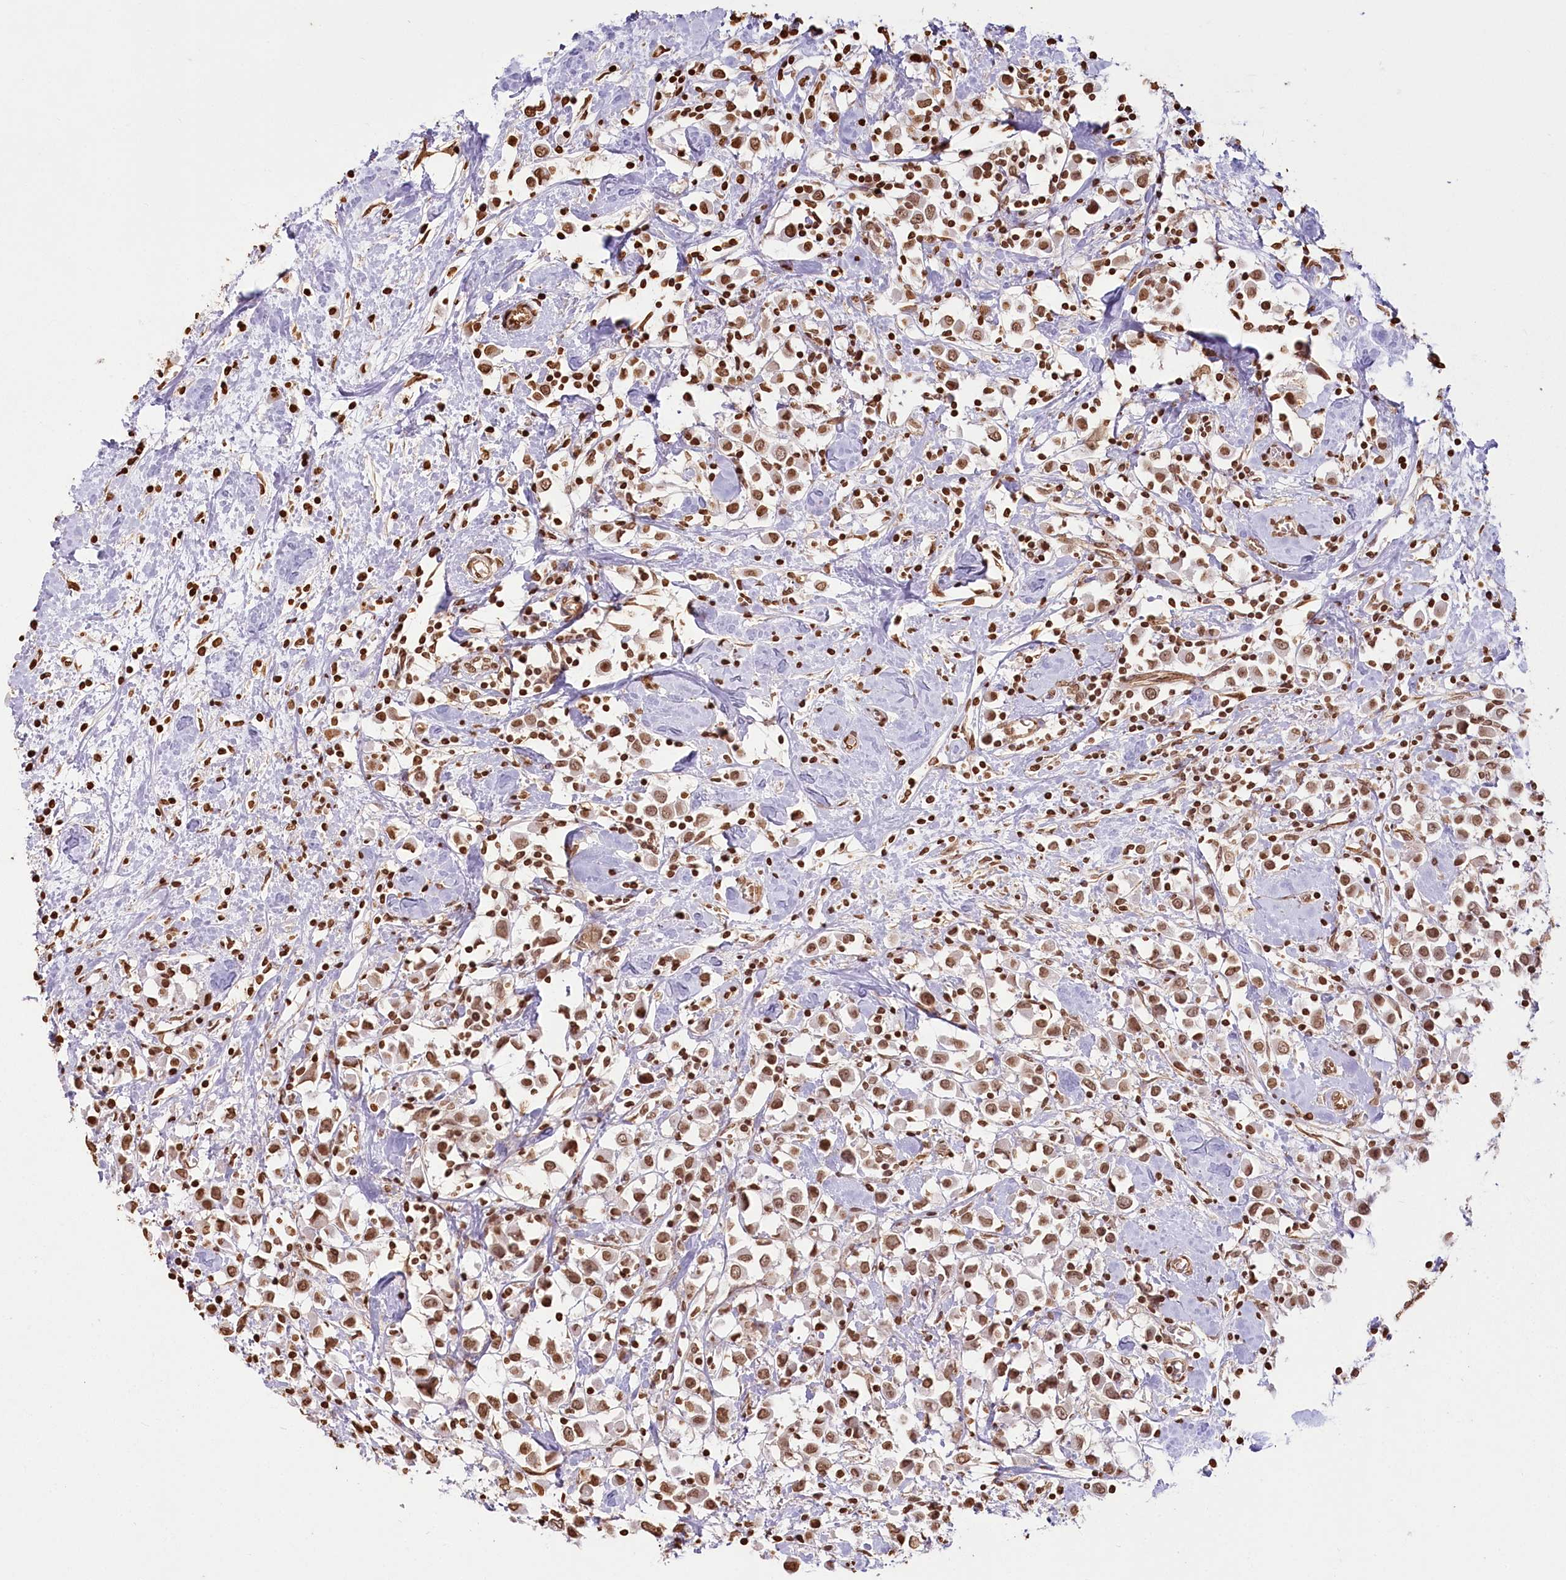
{"staining": {"intensity": "moderate", "quantity": ">75%", "location": "nuclear"}, "tissue": "breast cancer", "cell_type": "Tumor cells", "image_type": "cancer", "snomed": [{"axis": "morphology", "description": "Duct carcinoma"}, {"axis": "topography", "description": "Breast"}], "caption": "This image reveals intraductal carcinoma (breast) stained with immunohistochemistry to label a protein in brown. The nuclear of tumor cells show moderate positivity for the protein. Nuclei are counter-stained blue.", "gene": "FAM13A", "patient": {"sex": "female", "age": 61}}